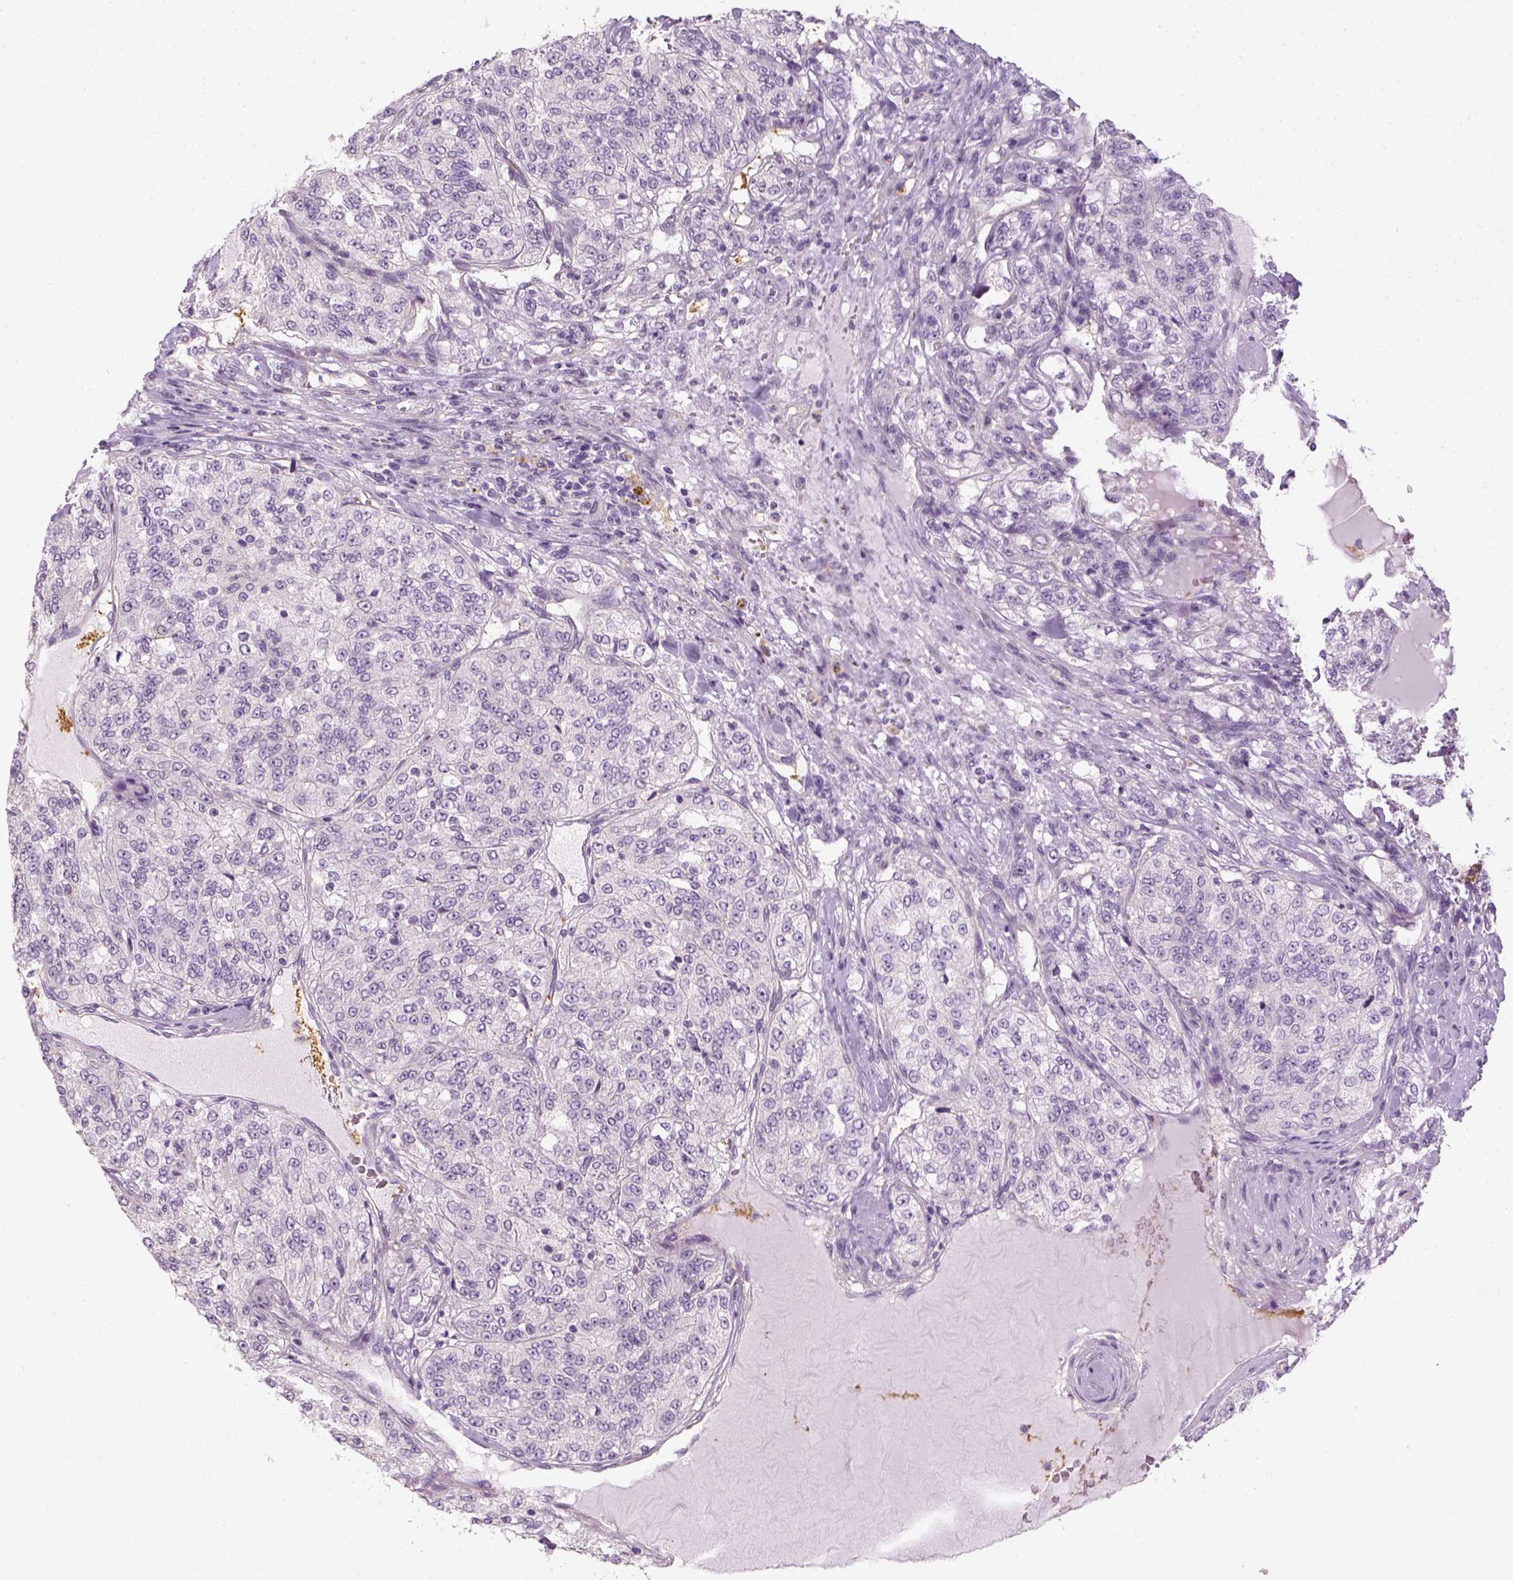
{"staining": {"intensity": "negative", "quantity": "none", "location": "none"}, "tissue": "renal cancer", "cell_type": "Tumor cells", "image_type": "cancer", "snomed": [{"axis": "morphology", "description": "Adenocarcinoma, NOS"}, {"axis": "topography", "description": "Kidney"}], "caption": "Immunohistochemical staining of renal cancer (adenocarcinoma) exhibits no significant expression in tumor cells.", "gene": "FAM163B", "patient": {"sex": "female", "age": 63}}